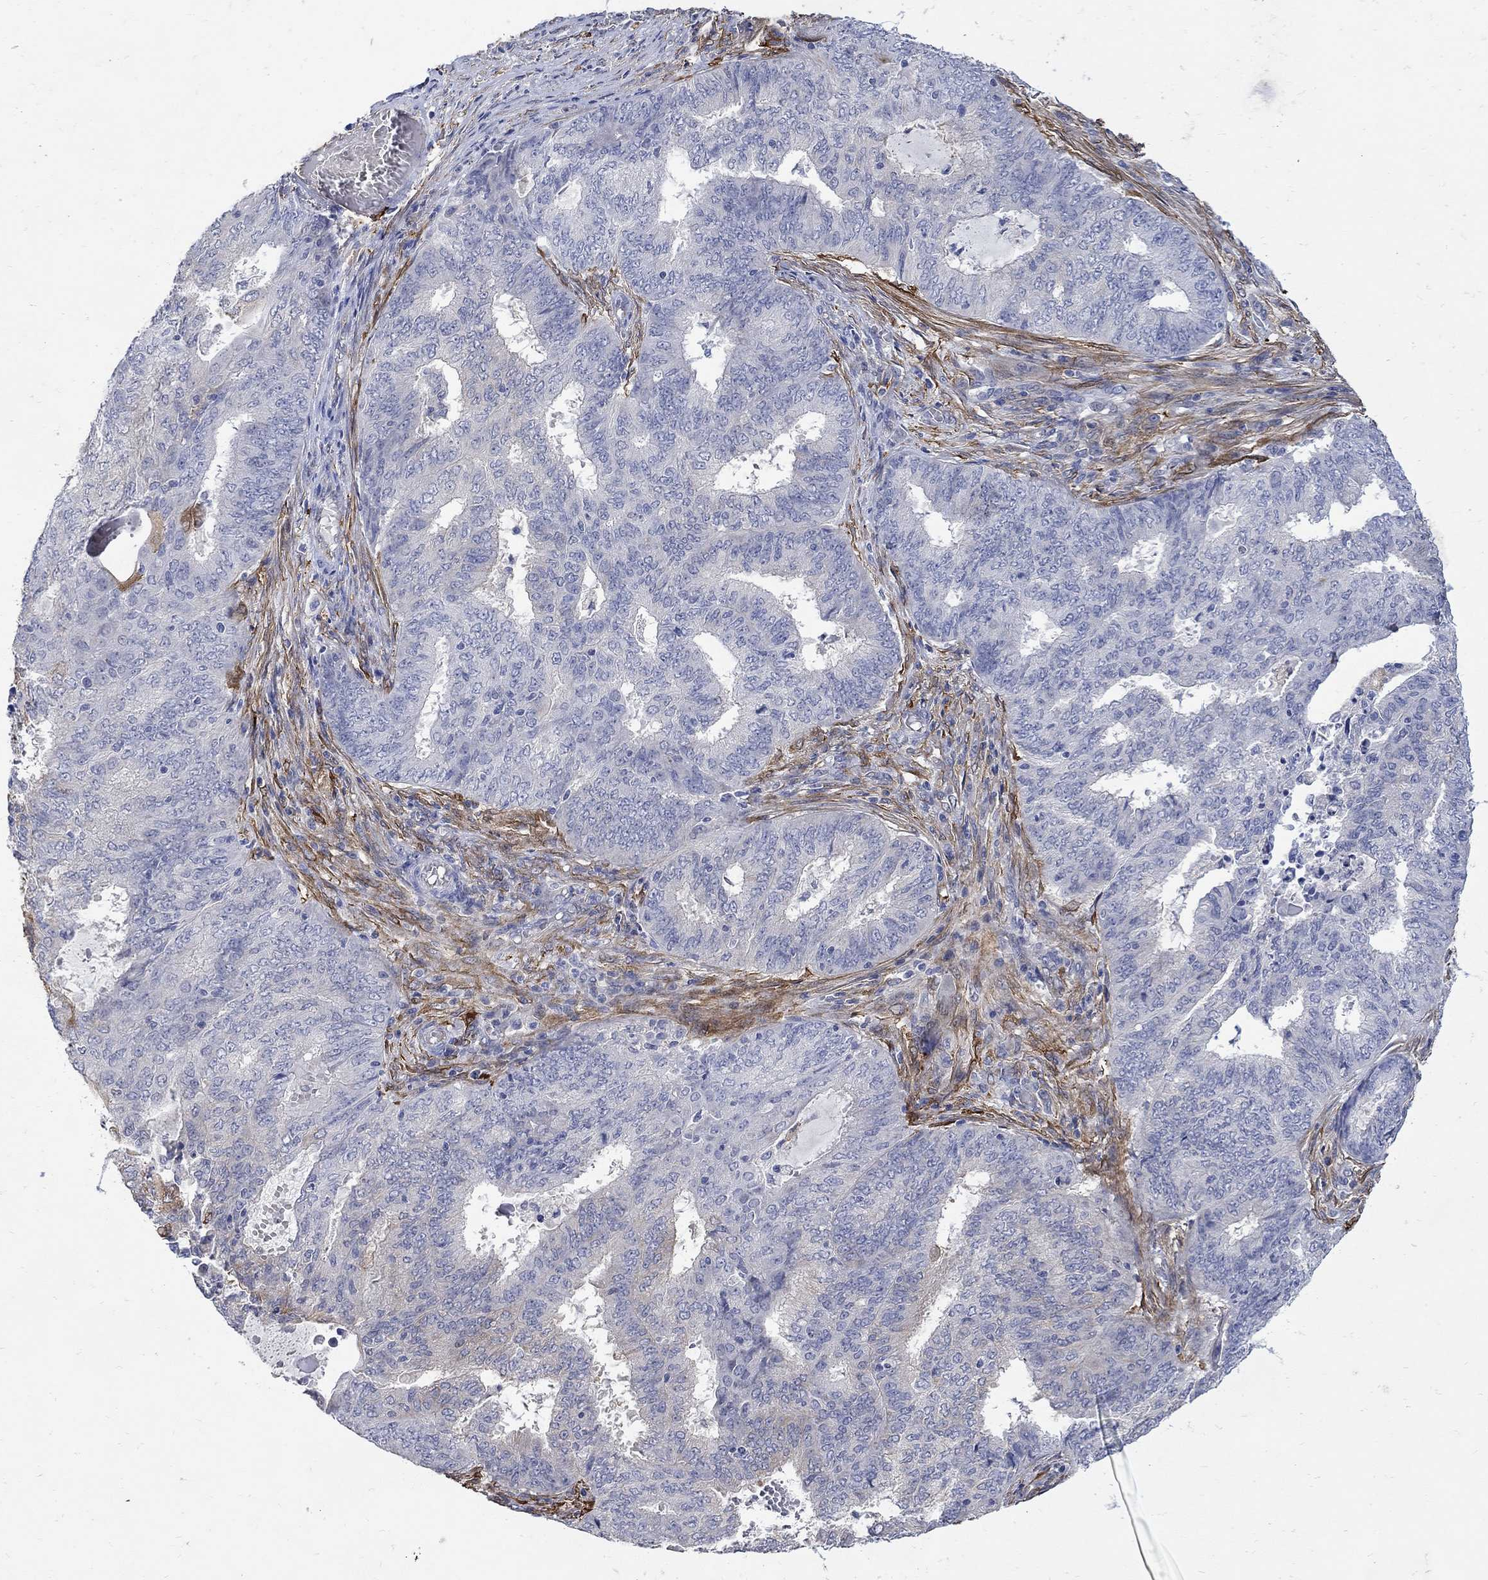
{"staining": {"intensity": "negative", "quantity": "none", "location": "none"}, "tissue": "endometrial cancer", "cell_type": "Tumor cells", "image_type": "cancer", "snomed": [{"axis": "morphology", "description": "Adenocarcinoma, NOS"}, {"axis": "topography", "description": "Endometrium"}], "caption": "Tumor cells are negative for brown protein staining in endometrial cancer.", "gene": "TGM2", "patient": {"sex": "female", "age": 62}}